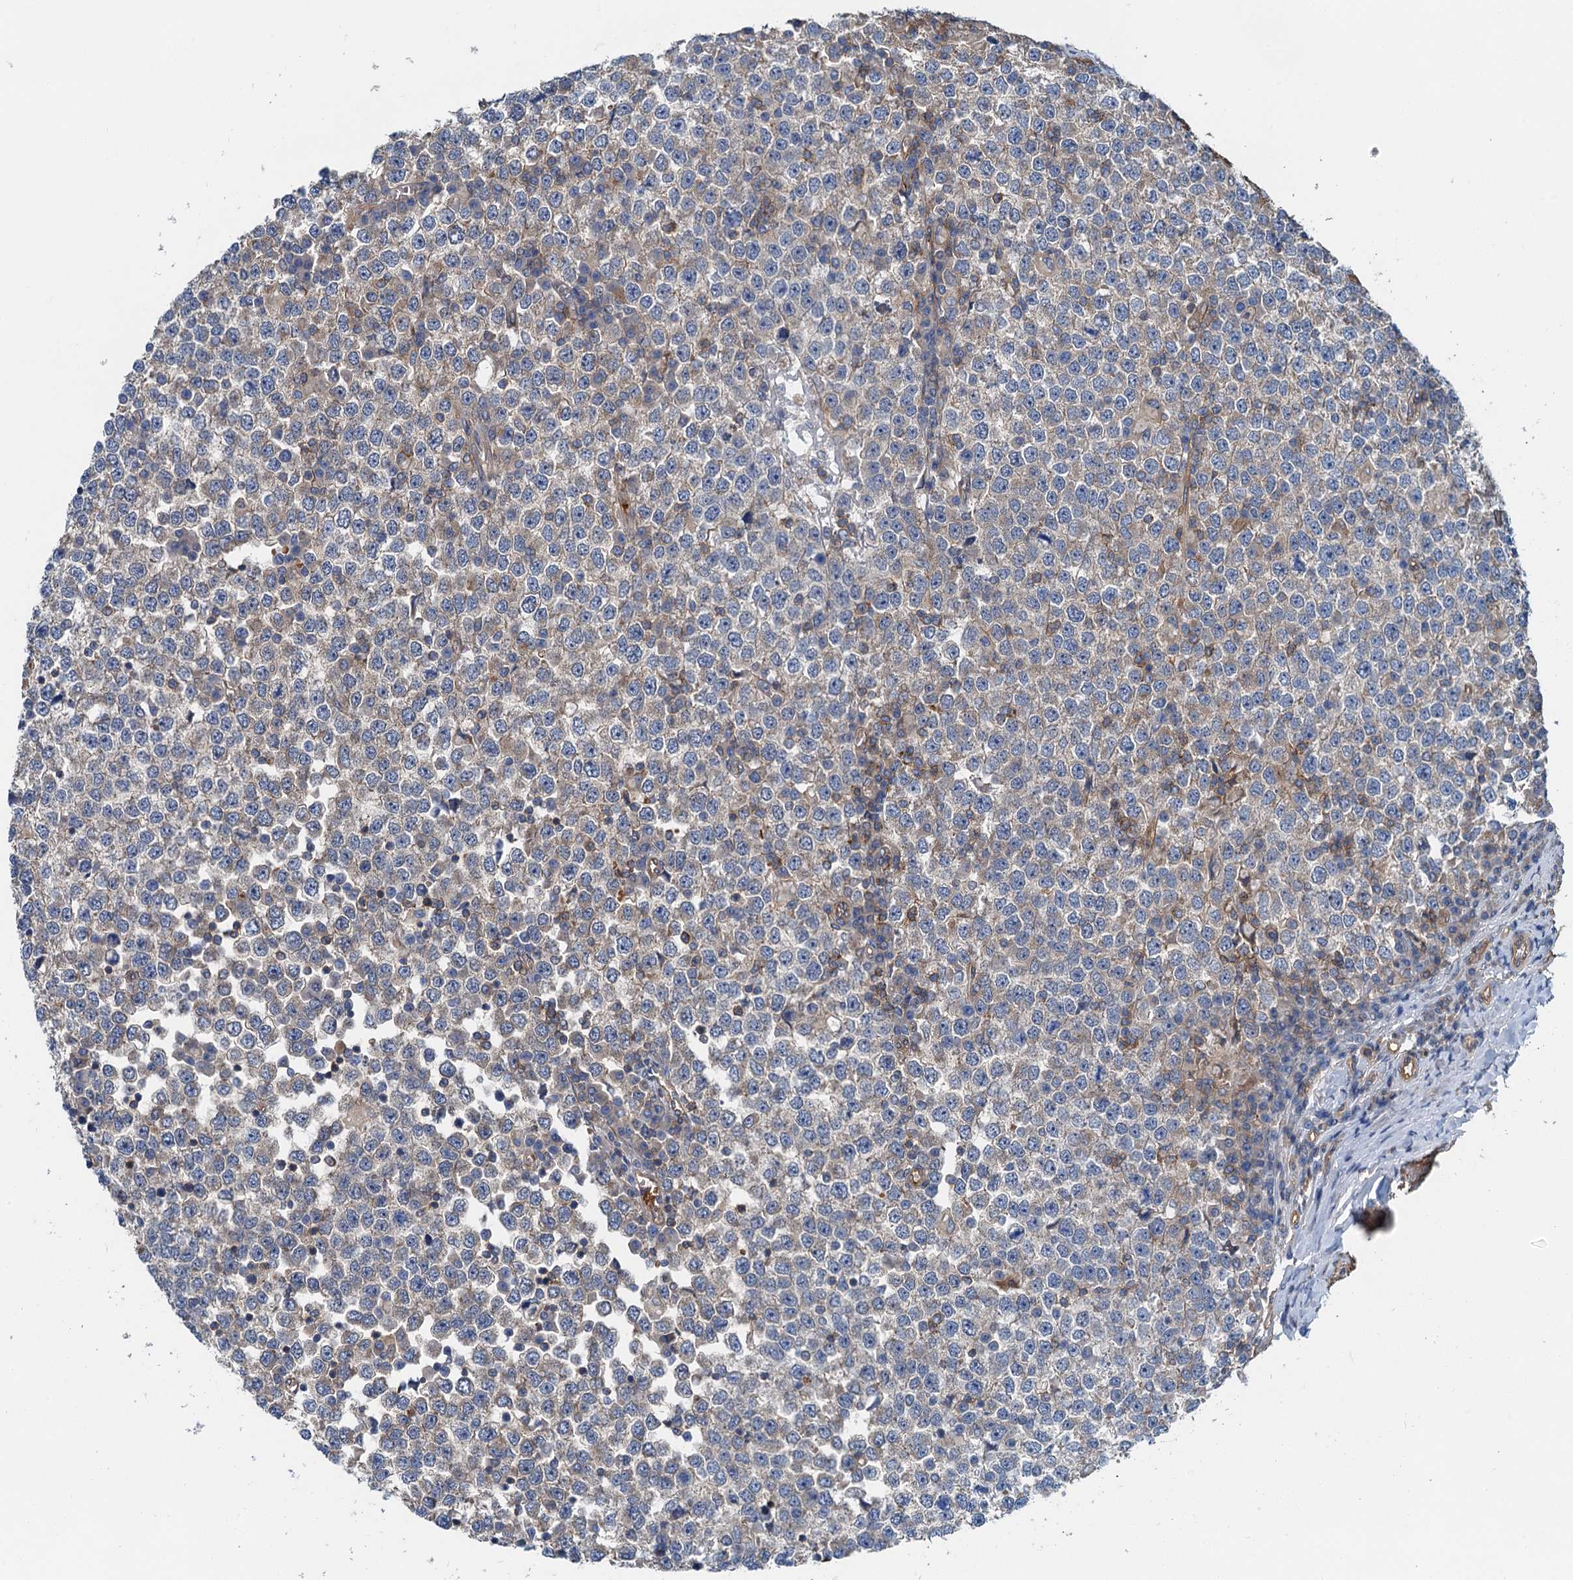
{"staining": {"intensity": "weak", "quantity": "<25%", "location": "cytoplasmic/membranous"}, "tissue": "testis cancer", "cell_type": "Tumor cells", "image_type": "cancer", "snomed": [{"axis": "morphology", "description": "Seminoma, NOS"}, {"axis": "topography", "description": "Testis"}], "caption": "A micrograph of human testis cancer is negative for staining in tumor cells.", "gene": "ROGDI", "patient": {"sex": "male", "age": 65}}